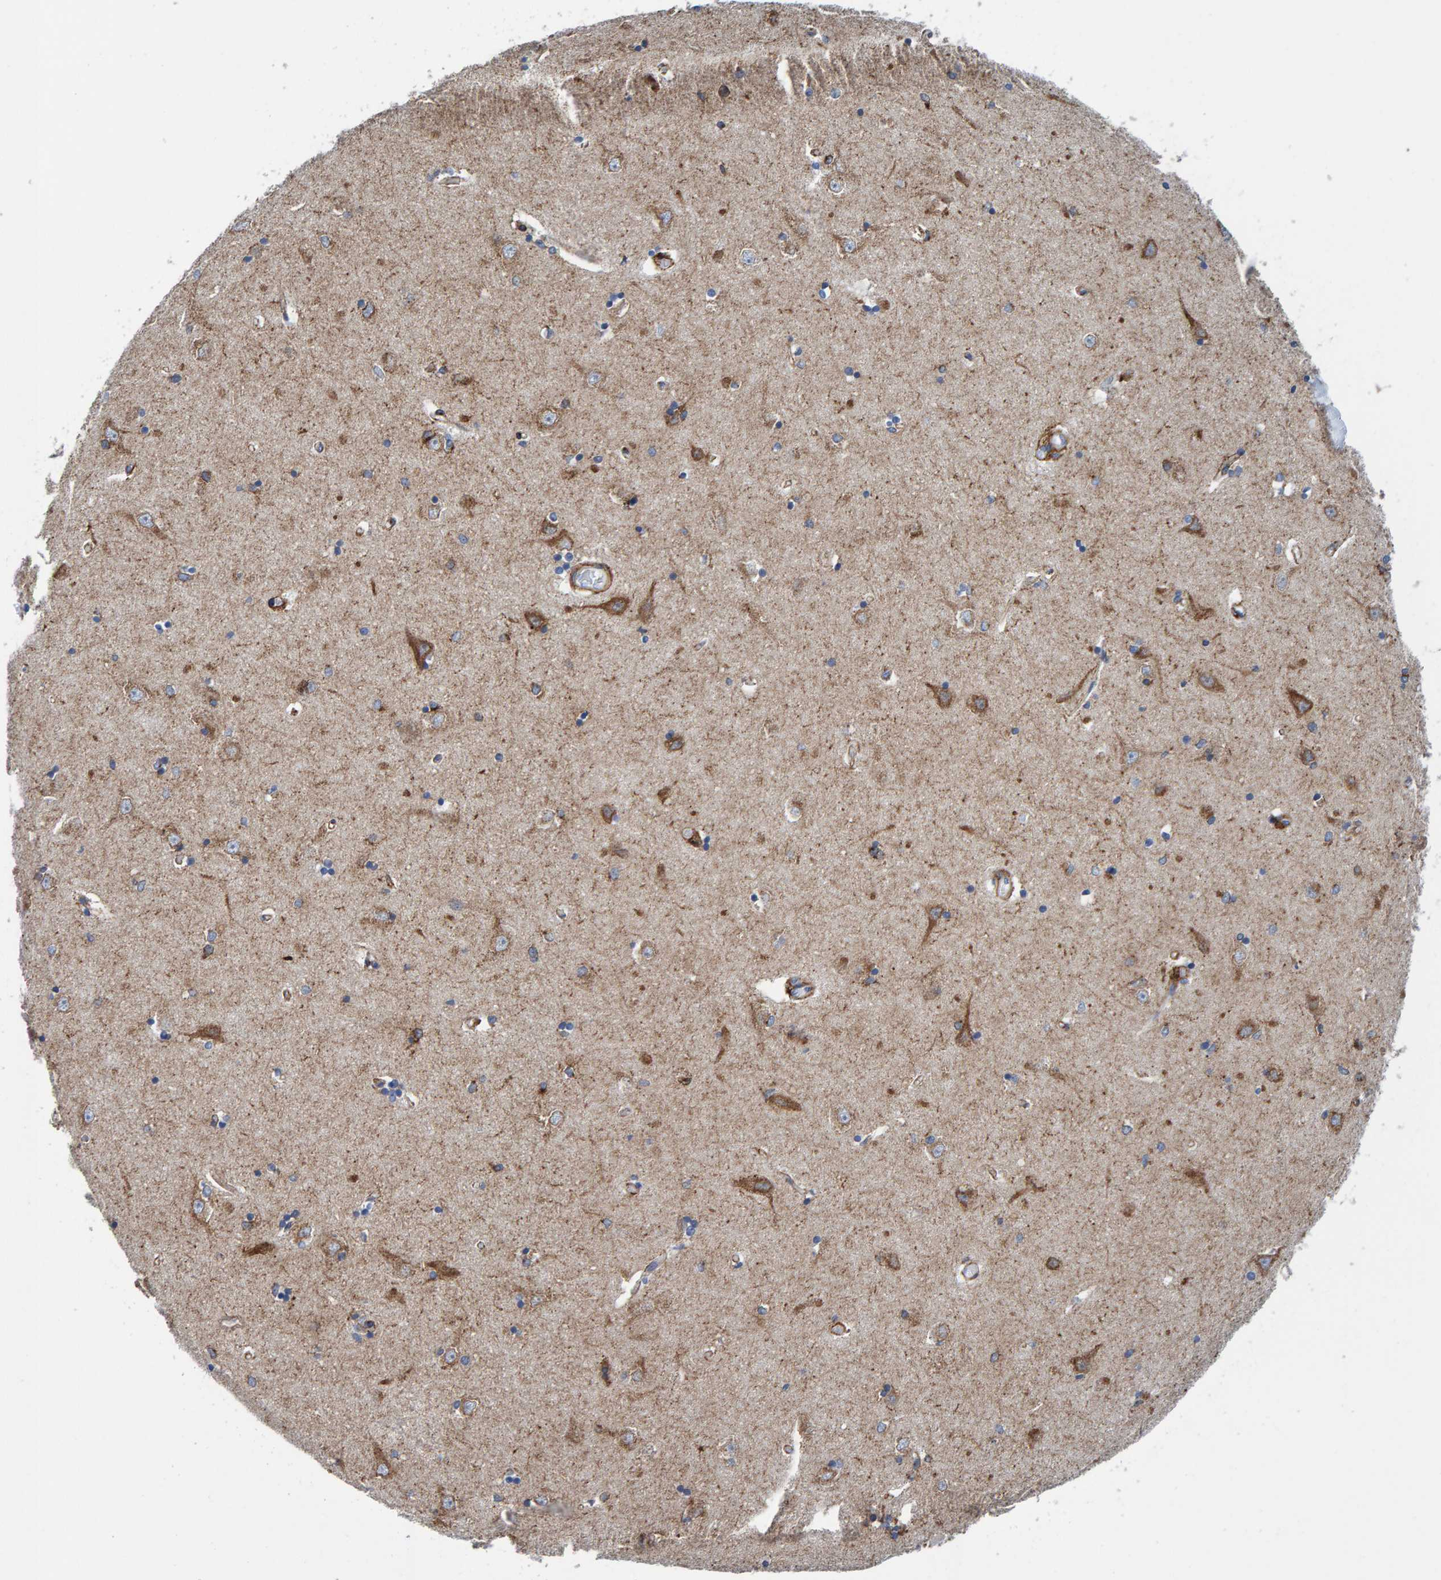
{"staining": {"intensity": "moderate", "quantity": "<25%", "location": "cytoplasmic/membranous"}, "tissue": "hippocampus", "cell_type": "Glial cells", "image_type": "normal", "snomed": [{"axis": "morphology", "description": "Normal tissue, NOS"}, {"axis": "topography", "description": "Hippocampus"}], "caption": "High-power microscopy captured an IHC histopathology image of normal hippocampus, revealing moderate cytoplasmic/membranous expression in about <25% of glial cells. The protein is stained brown, and the nuclei are stained in blue (DAB (3,3'-diaminobenzidine) IHC with brightfield microscopy, high magnification).", "gene": "LRP1", "patient": {"sex": "male", "age": 45}}